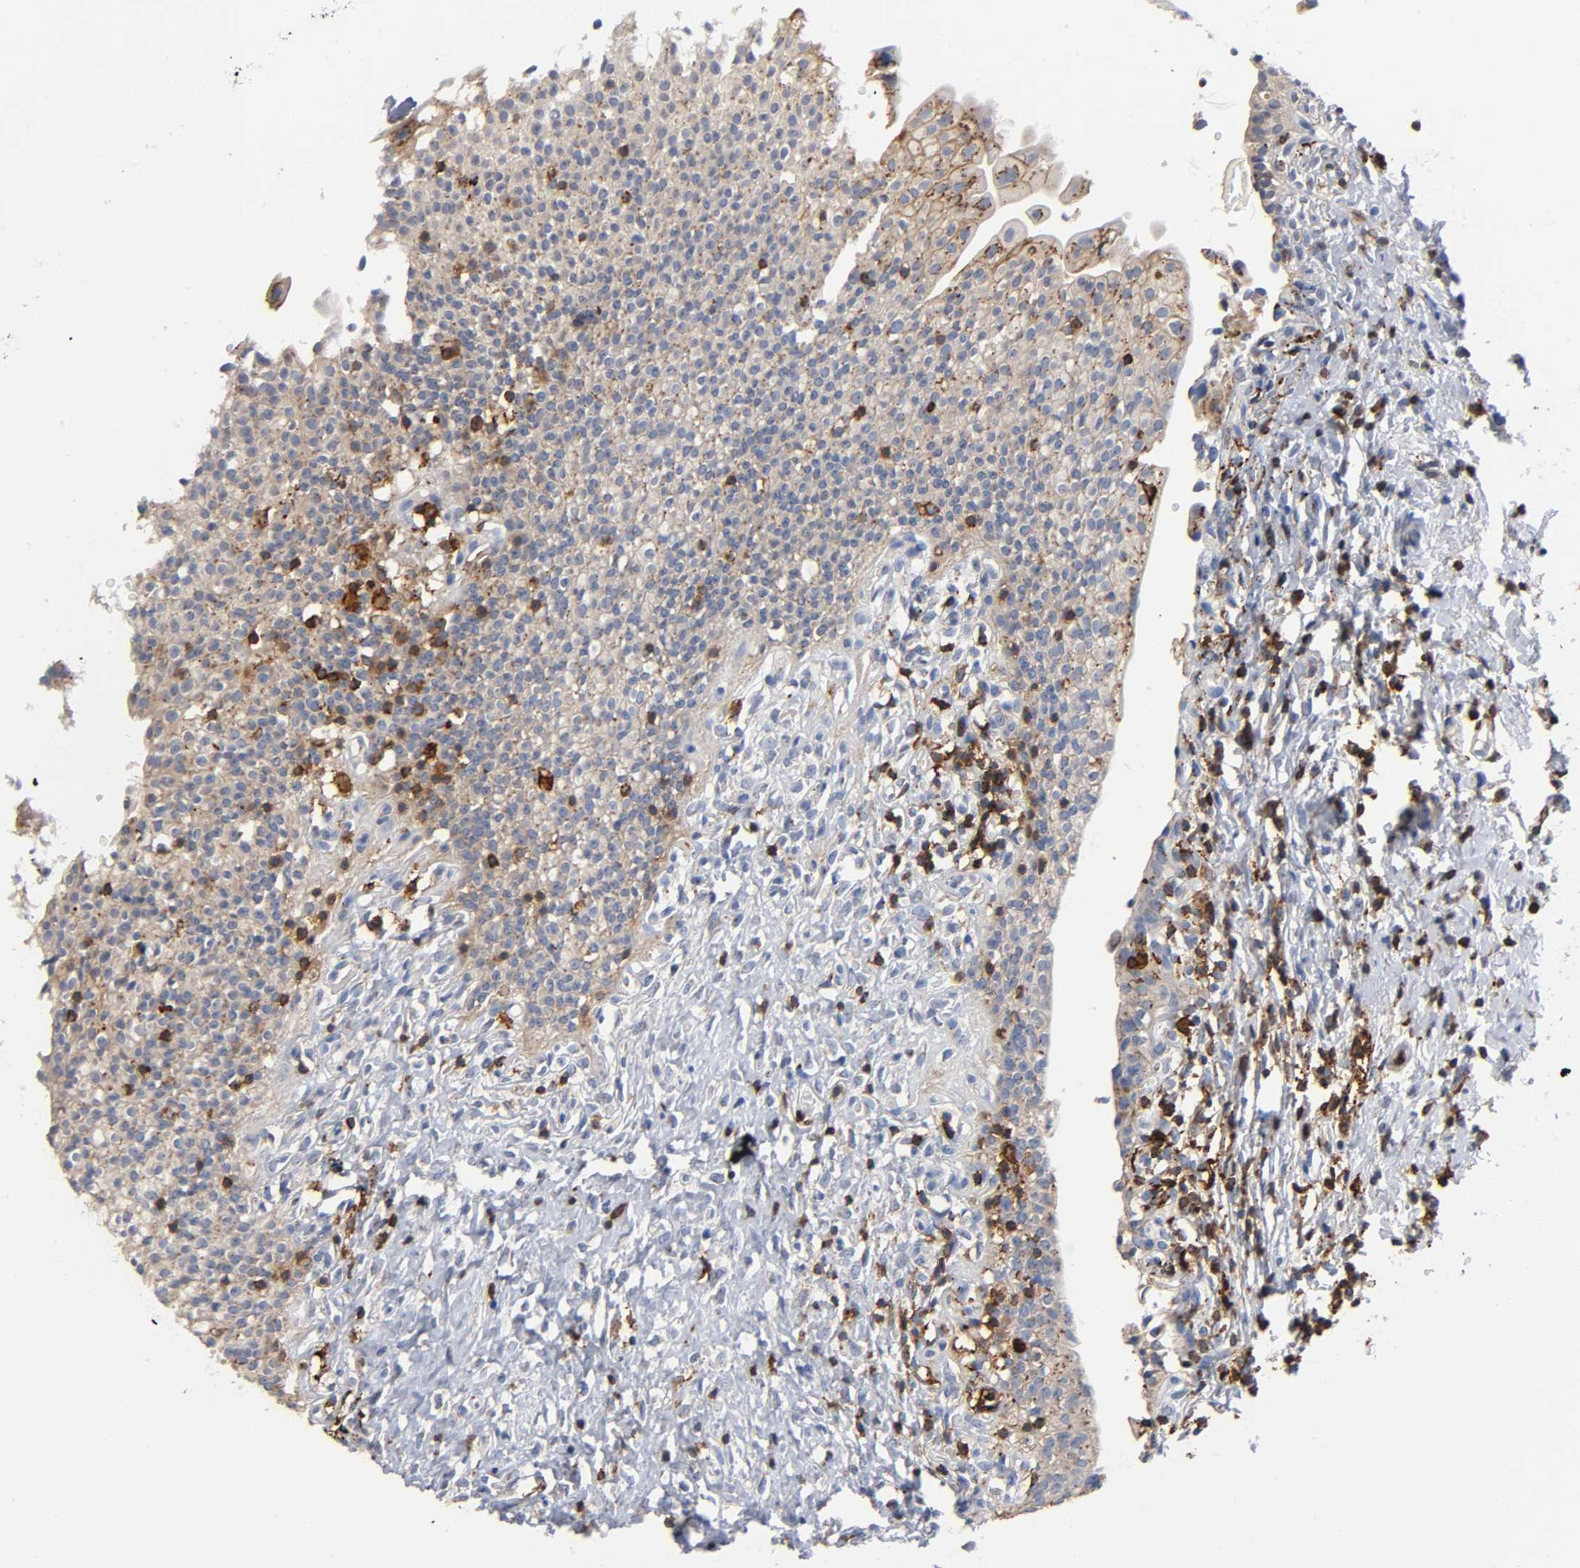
{"staining": {"intensity": "moderate", "quantity": "25%-75%", "location": "cytoplasmic/membranous"}, "tissue": "urinary bladder", "cell_type": "Urothelial cells", "image_type": "normal", "snomed": [{"axis": "morphology", "description": "Normal tissue, NOS"}, {"axis": "topography", "description": "Urinary bladder"}], "caption": "A micrograph showing moderate cytoplasmic/membranous positivity in approximately 25%-75% of urothelial cells in normal urinary bladder, as visualized by brown immunohistochemical staining.", "gene": "CAPN10", "patient": {"sex": "female", "age": 80}}